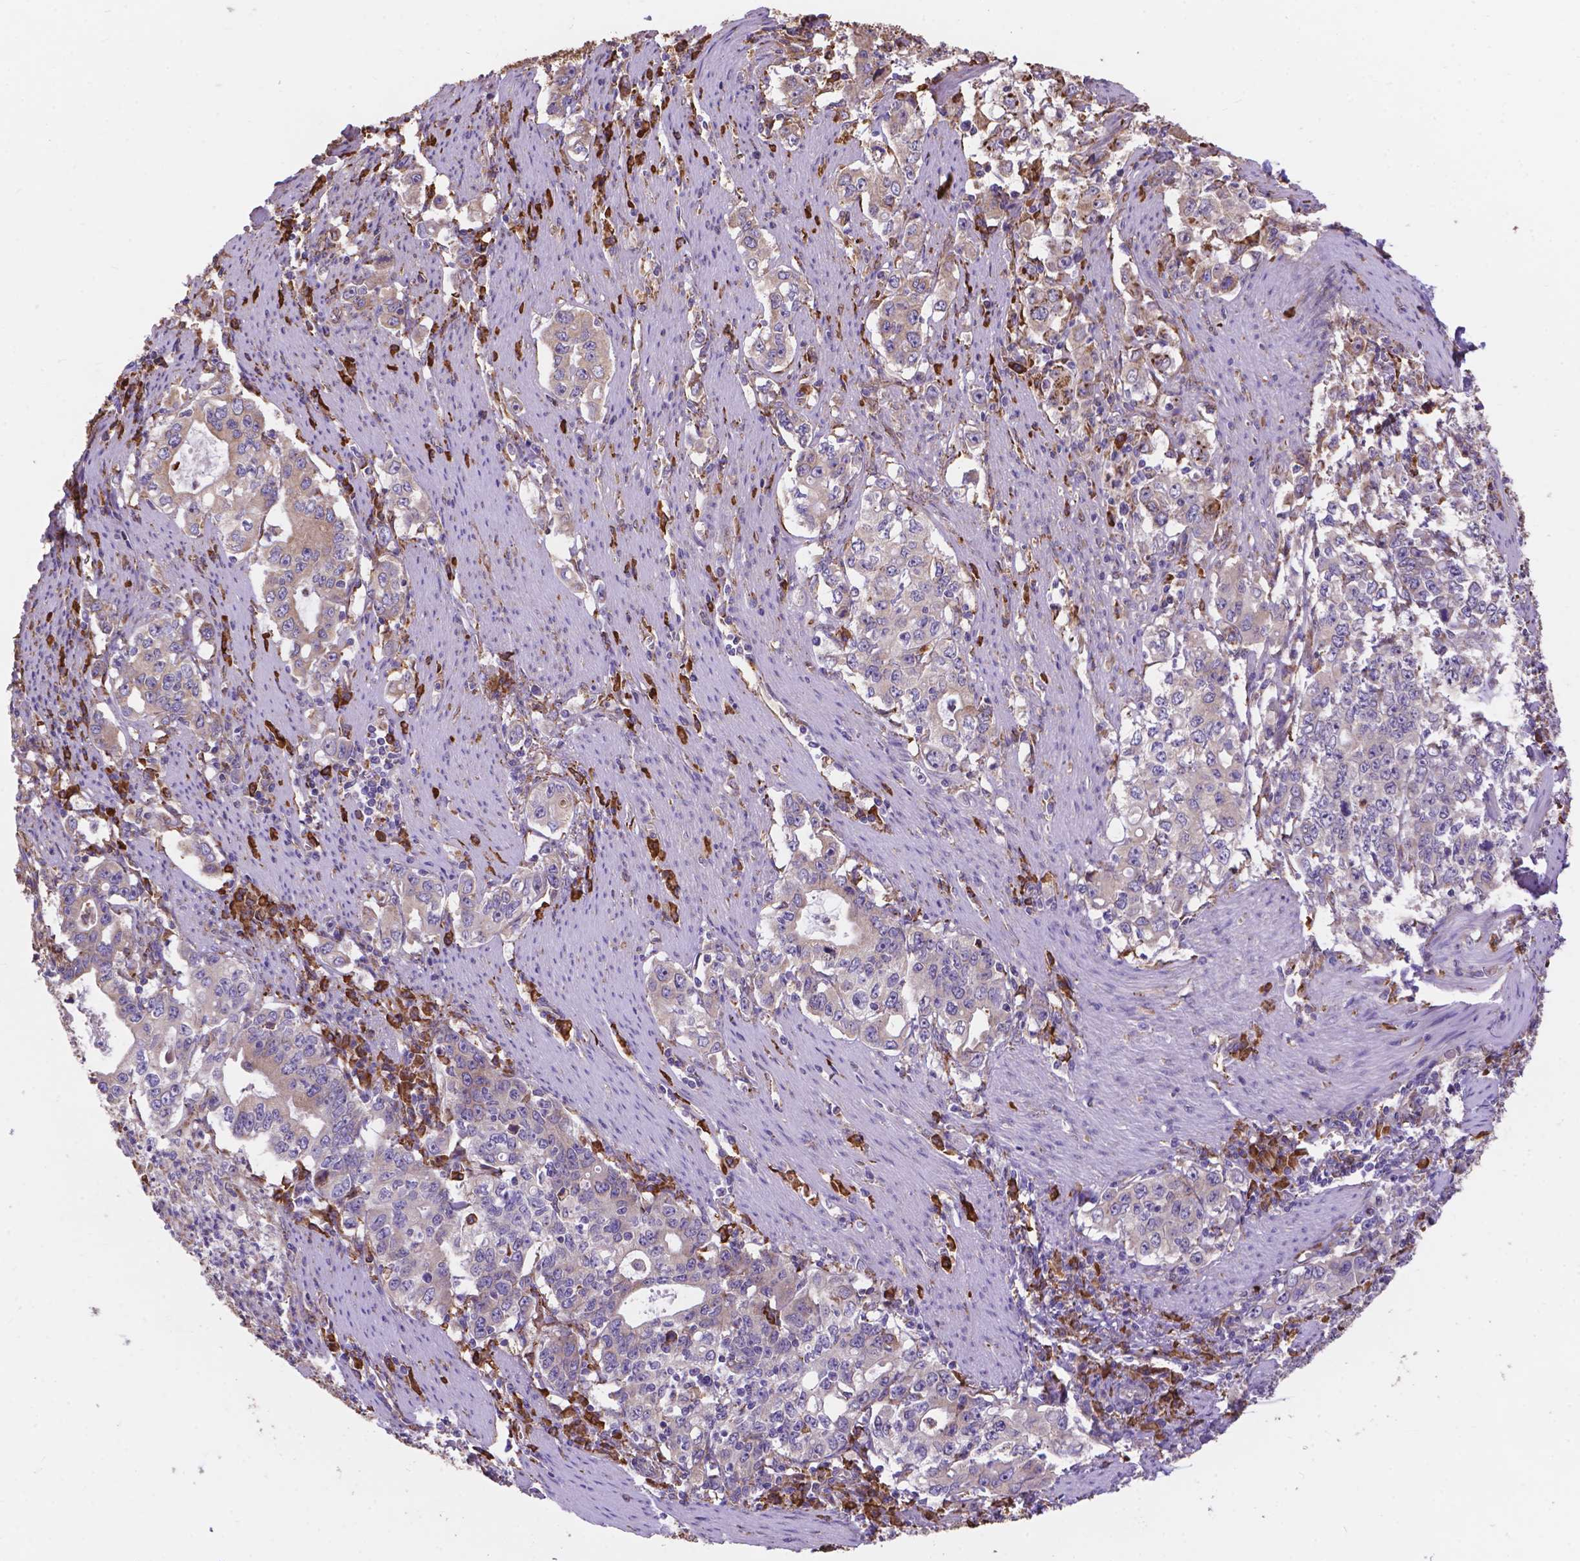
{"staining": {"intensity": "negative", "quantity": "none", "location": "none"}, "tissue": "stomach cancer", "cell_type": "Tumor cells", "image_type": "cancer", "snomed": [{"axis": "morphology", "description": "Adenocarcinoma, NOS"}, {"axis": "topography", "description": "Stomach, lower"}], "caption": "Immunohistochemical staining of human stomach cancer exhibits no significant staining in tumor cells.", "gene": "IPO11", "patient": {"sex": "female", "age": 72}}